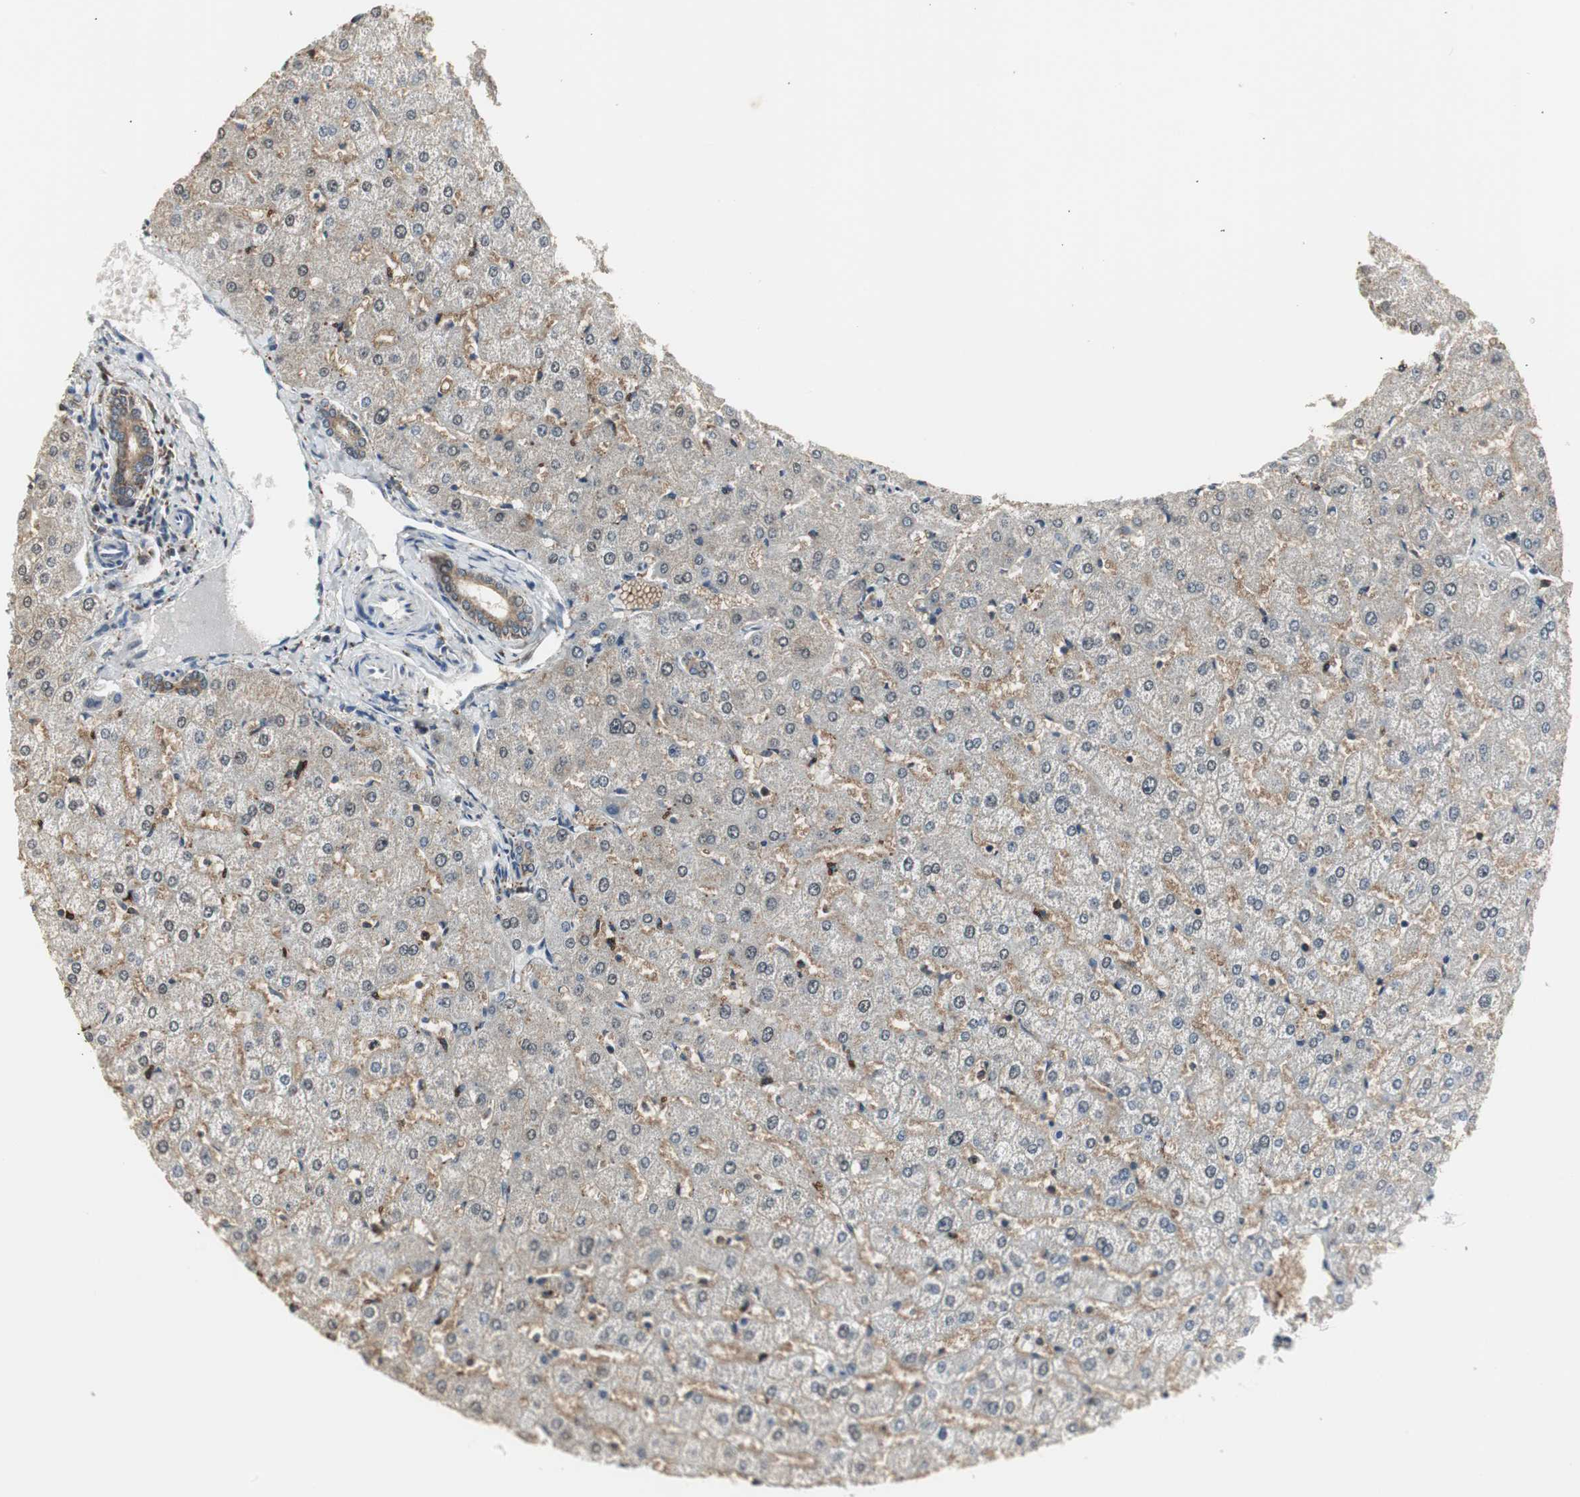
{"staining": {"intensity": "moderate", "quantity": ">75%", "location": "cytoplasmic/membranous"}, "tissue": "liver", "cell_type": "Cholangiocytes", "image_type": "normal", "snomed": [{"axis": "morphology", "description": "Normal tissue, NOS"}, {"axis": "morphology", "description": "Fibrosis, NOS"}, {"axis": "topography", "description": "Liver"}], "caption": "The histopathology image reveals a brown stain indicating the presence of a protein in the cytoplasmic/membranous of cholangiocytes in liver.", "gene": "PLIN3", "patient": {"sex": "female", "age": 29}}